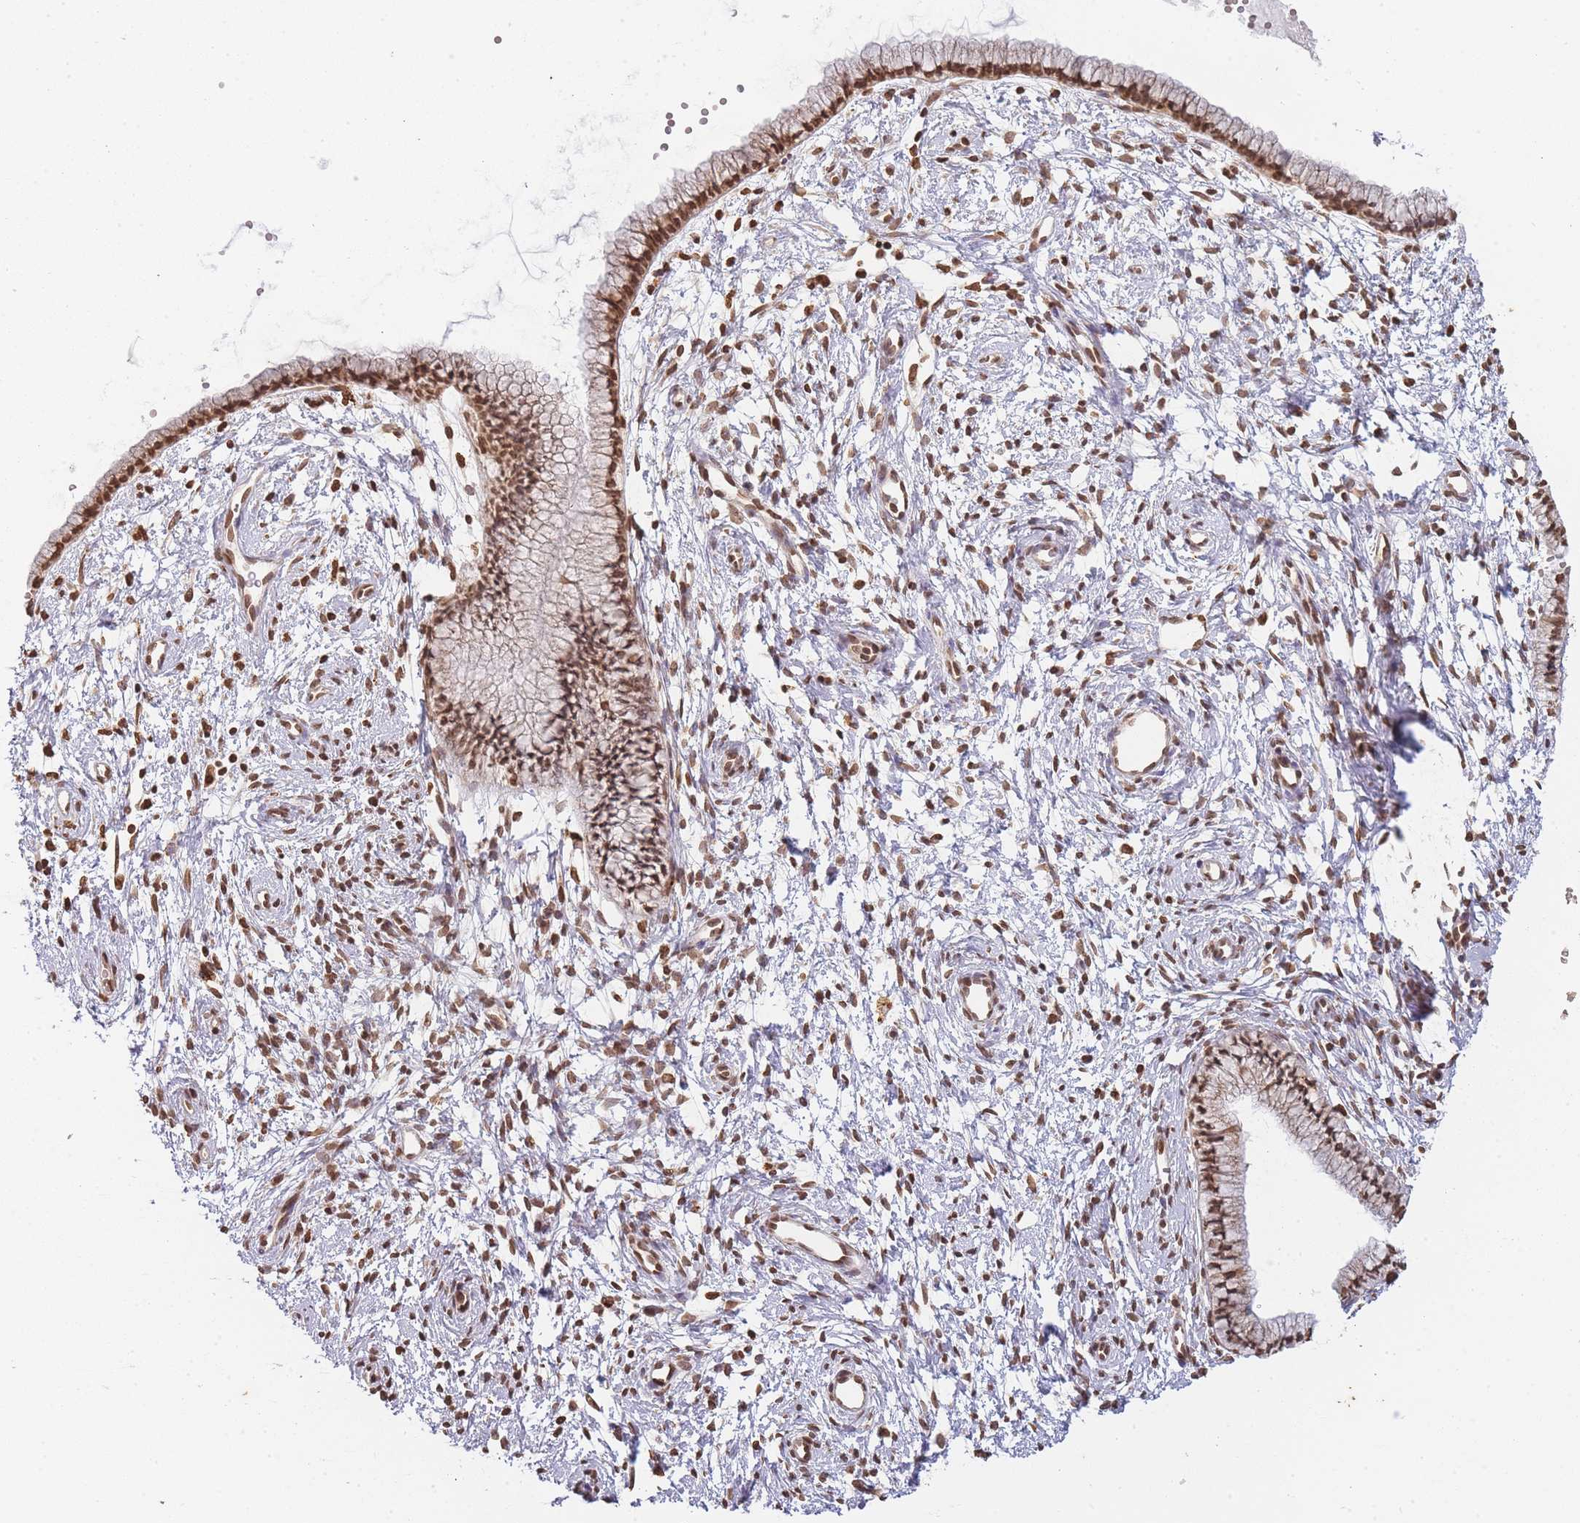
{"staining": {"intensity": "strong", "quantity": ">75%", "location": "nuclear"}, "tissue": "cervix", "cell_type": "Glandular cells", "image_type": "normal", "snomed": [{"axis": "morphology", "description": "Normal tissue, NOS"}, {"axis": "topography", "description": "Cervix"}], "caption": "Cervix stained for a protein (brown) displays strong nuclear positive staining in about >75% of glandular cells.", "gene": "WWTR1", "patient": {"sex": "female", "age": 57}}